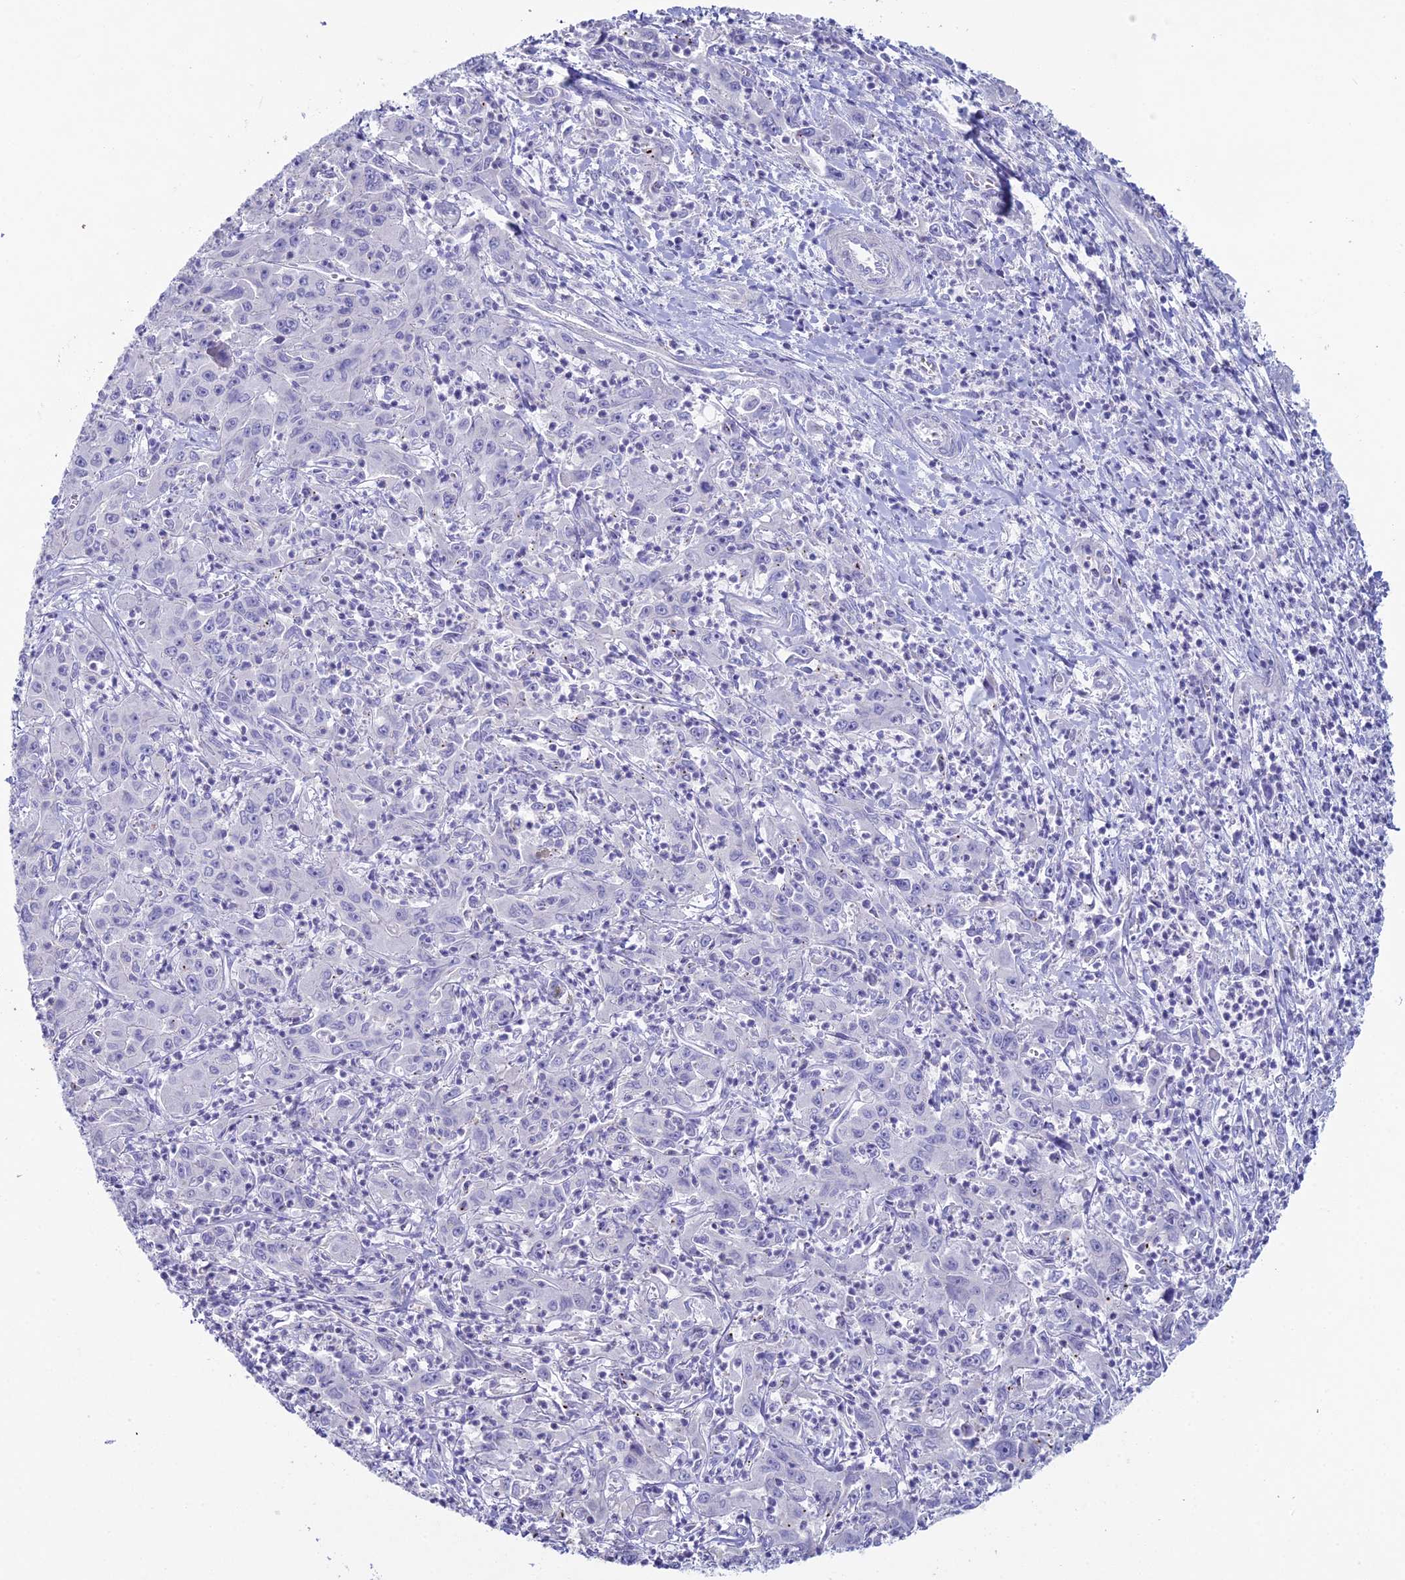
{"staining": {"intensity": "negative", "quantity": "none", "location": "none"}, "tissue": "liver cancer", "cell_type": "Tumor cells", "image_type": "cancer", "snomed": [{"axis": "morphology", "description": "Carcinoma, Hepatocellular, NOS"}, {"axis": "topography", "description": "Liver"}], "caption": "High power microscopy photomicrograph of an immunohistochemistry (IHC) photomicrograph of liver cancer, revealing no significant expression in tumor cells.", "gene": "NCAM1", "patient": {"sex": "male", "age": 63}}